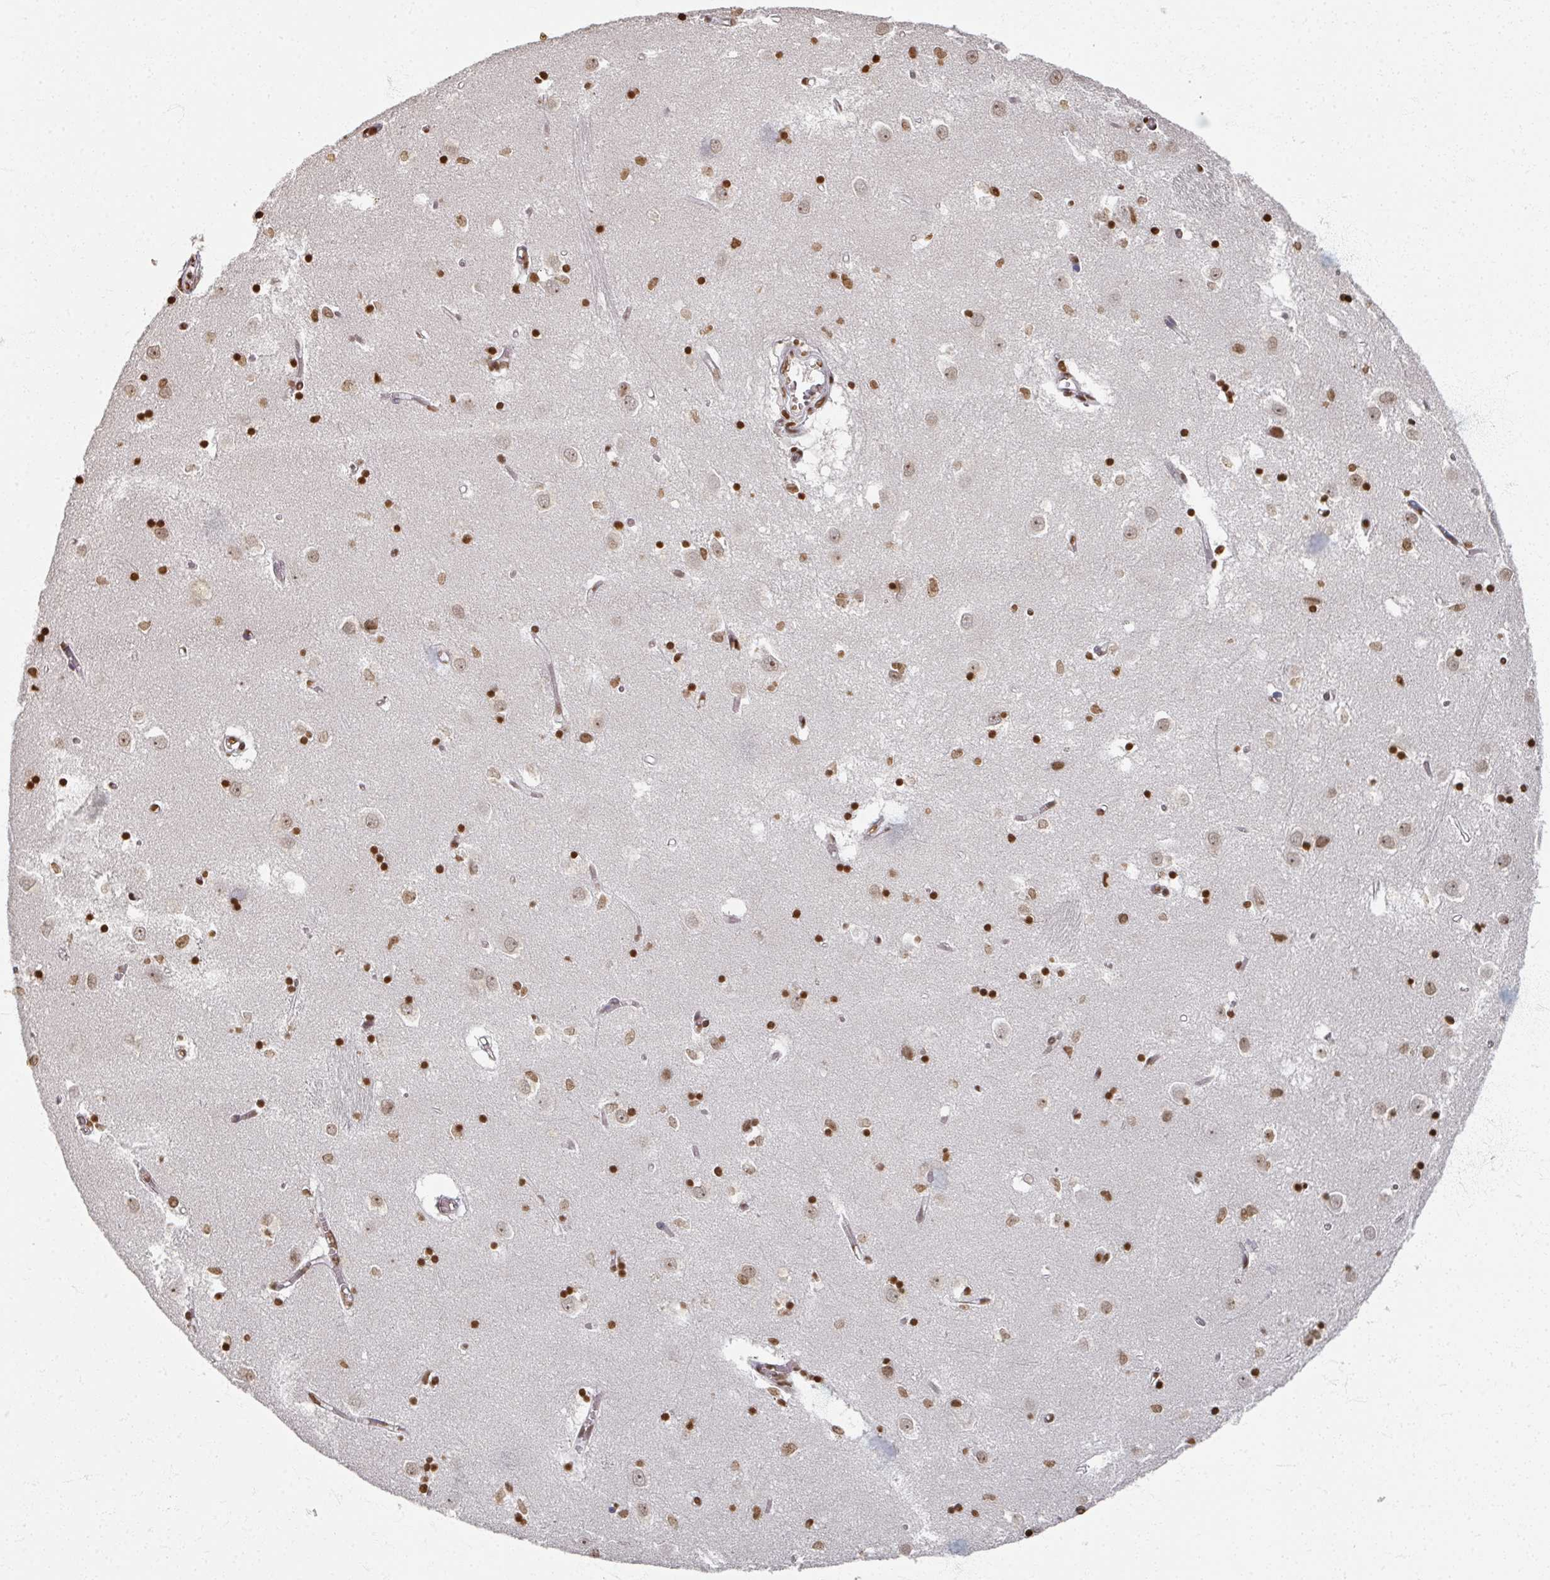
{"staining": {"intensity": "strong", "quantity": ">75%", "location": "nuclear"}, "tissue": "caudate", "cell_type": "Glial cells", "image_type": "normal", "snomed": [{"axis": "morphology", "description": "Normal tissue, NOS"}, {"axis": "topography", "description": "Lateral ventricle wall"}], "caption": "This is an image of immunohistochemistry staining of unremarkable caudate, which shows strong staining in the nuclear of glial cells.", "gene": "DCUN1D5", "patient": {"sex": "male", "age": 70}}